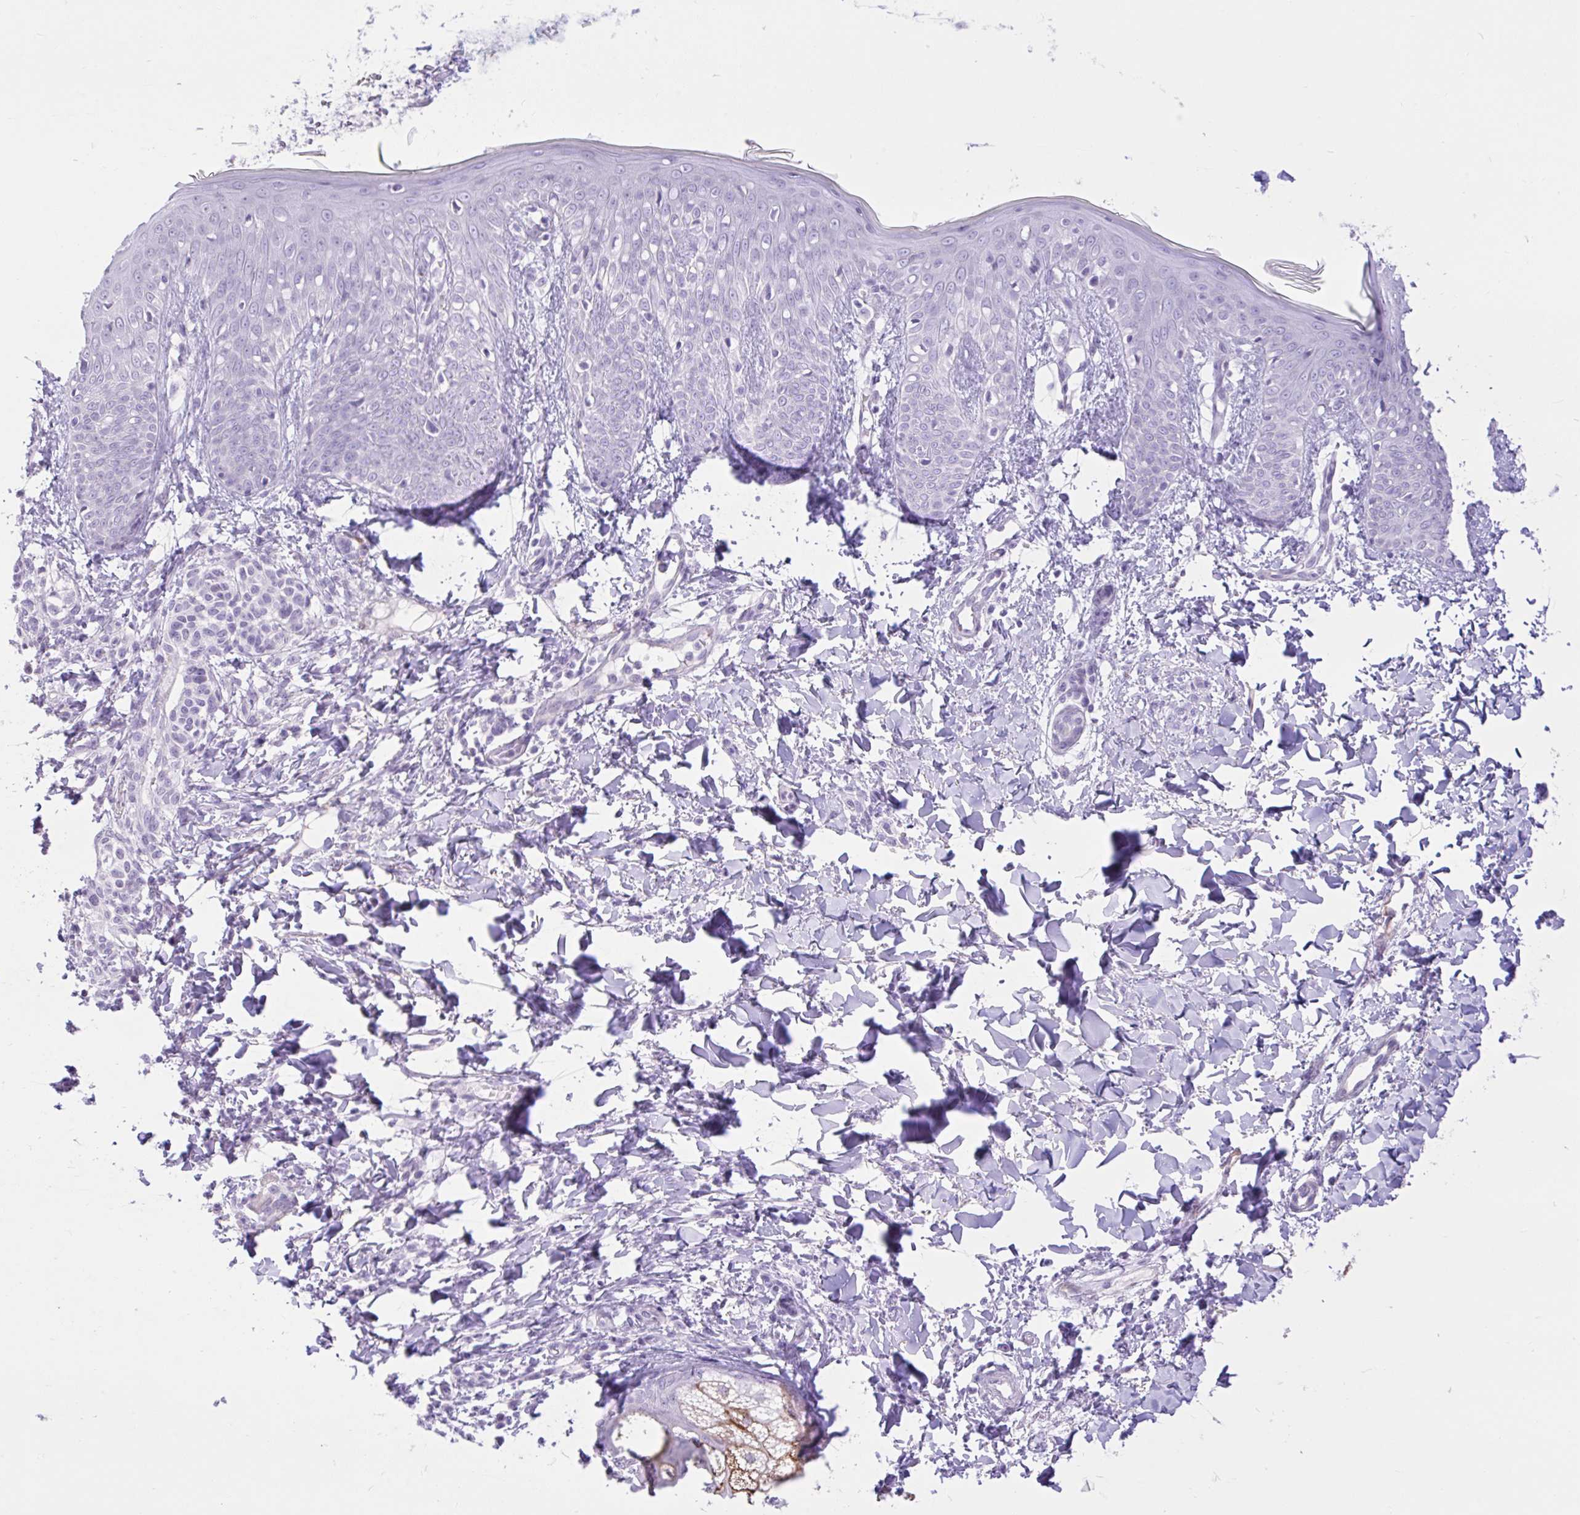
{"staining": {"intensity": "negative", "quantity": "none", "location": "none"}, "tissue": "skin", "cell_type": "Fibroblasts", "image_type": "normal", "snomed": [{"axis": "morphology", "description": "Normal tissue, NOS"}, {"axis": "topography", "description": "Skin"}], "caption": "A histopathology image of skin stained for a protein displays no brown staining in fibroblasts. (Brightfield microscopy of DAB (3,3'-diaminobenzidine) IHC at high magnification).", "gene": "REEP1", "patient": {"sex": "male", "age": 16}}